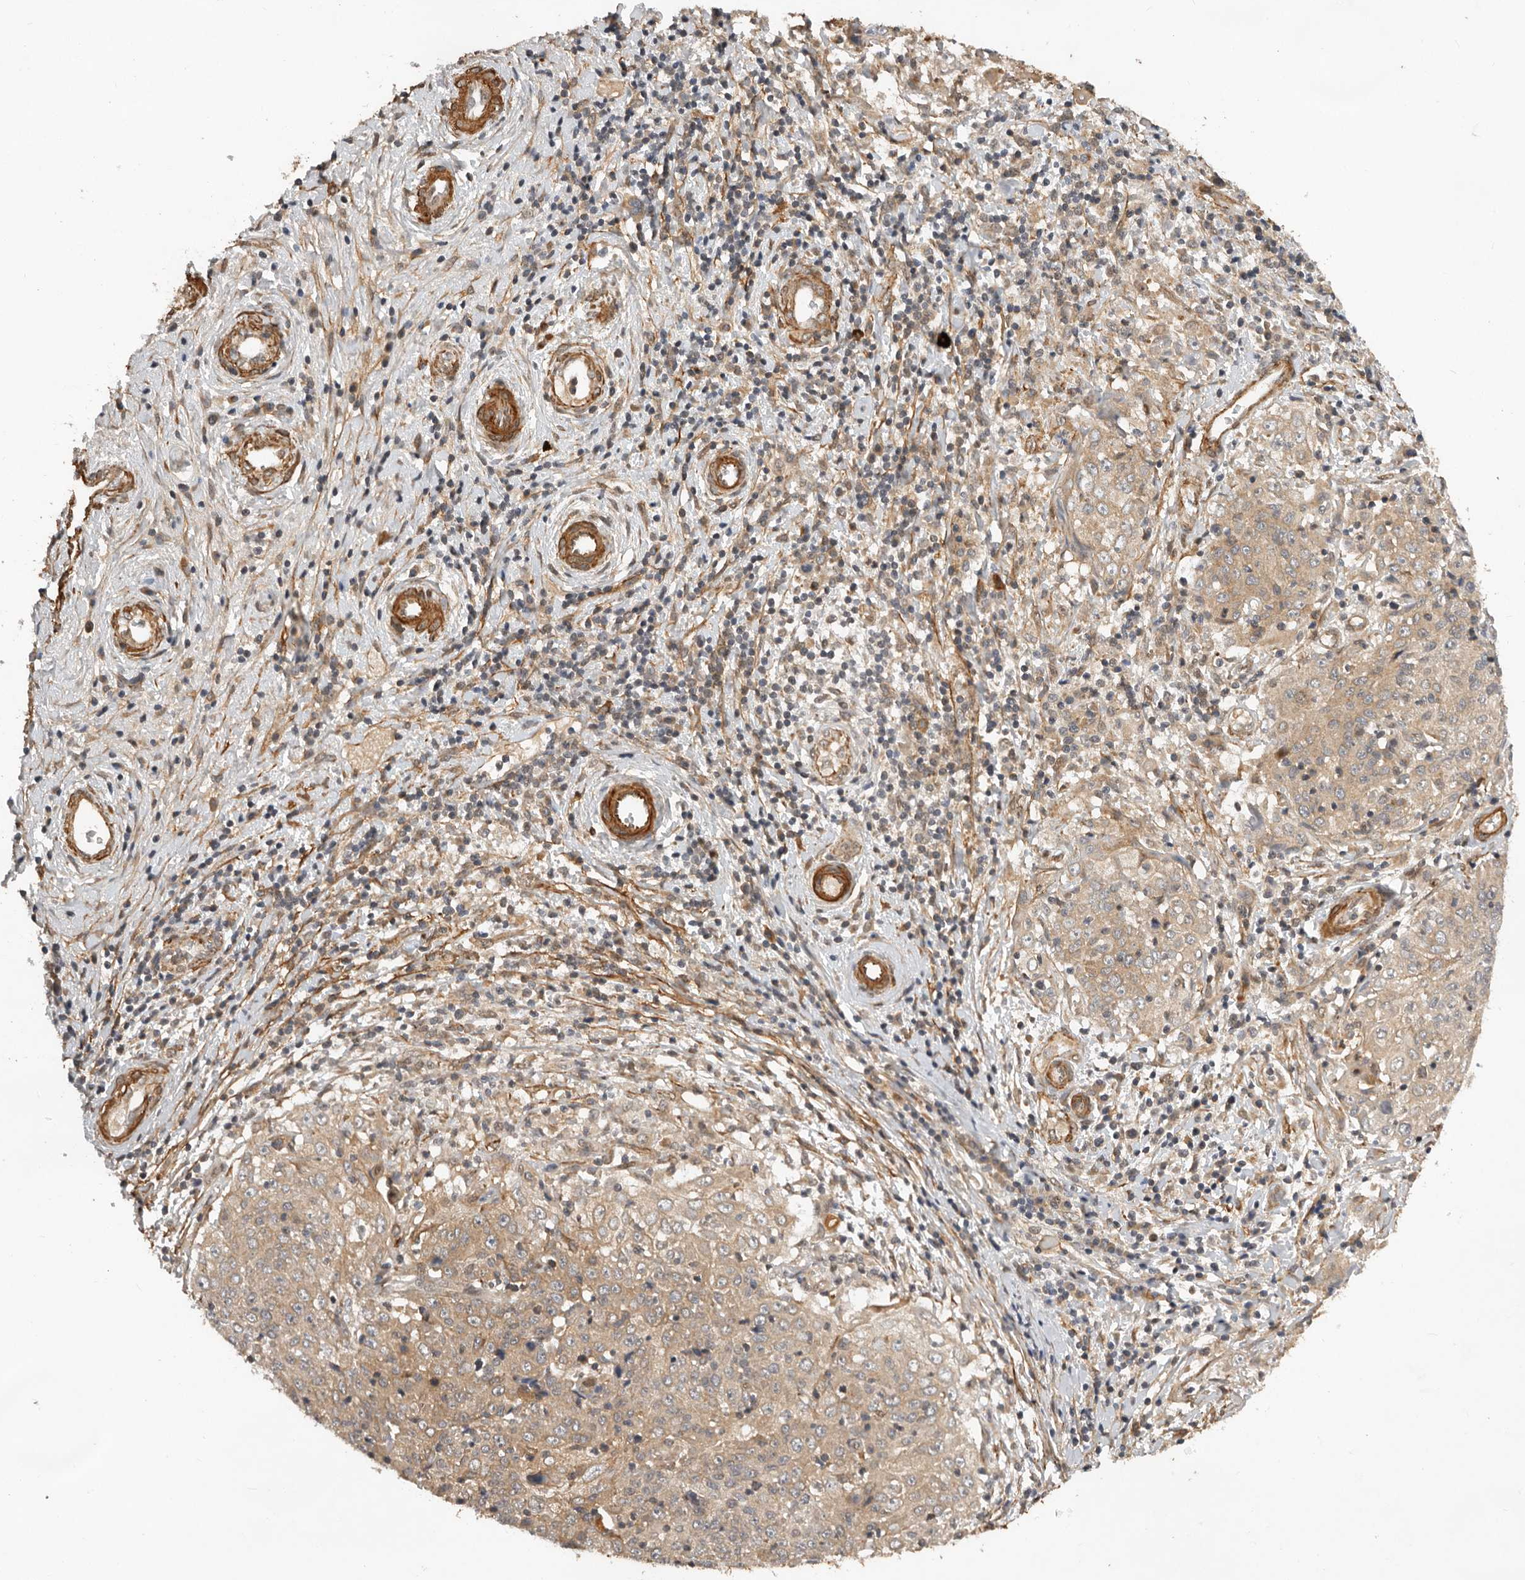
{"staining": {"intensity": "weak", "quantity": ">75%", "location": "cytoplasmic/membranous"}, "tissue": "cervical cancer", "cell_type": "Tumor cells", "image_type": "cancer", "snomed": [{"axis": "morphology", "description": "Squamous cell carcinoma, NOS"}, {"axis": "topography", "description": "Cervix"}], "caption": "DAB immunohistochemical staining of cervical cancer (squamous cell carcinoma) exhibits weak cytoplasmic/membranous protein staining in approximately >75% of tumor cells.", "gene": "RNF157", "patient": {"sex": "female", "age": 48}}